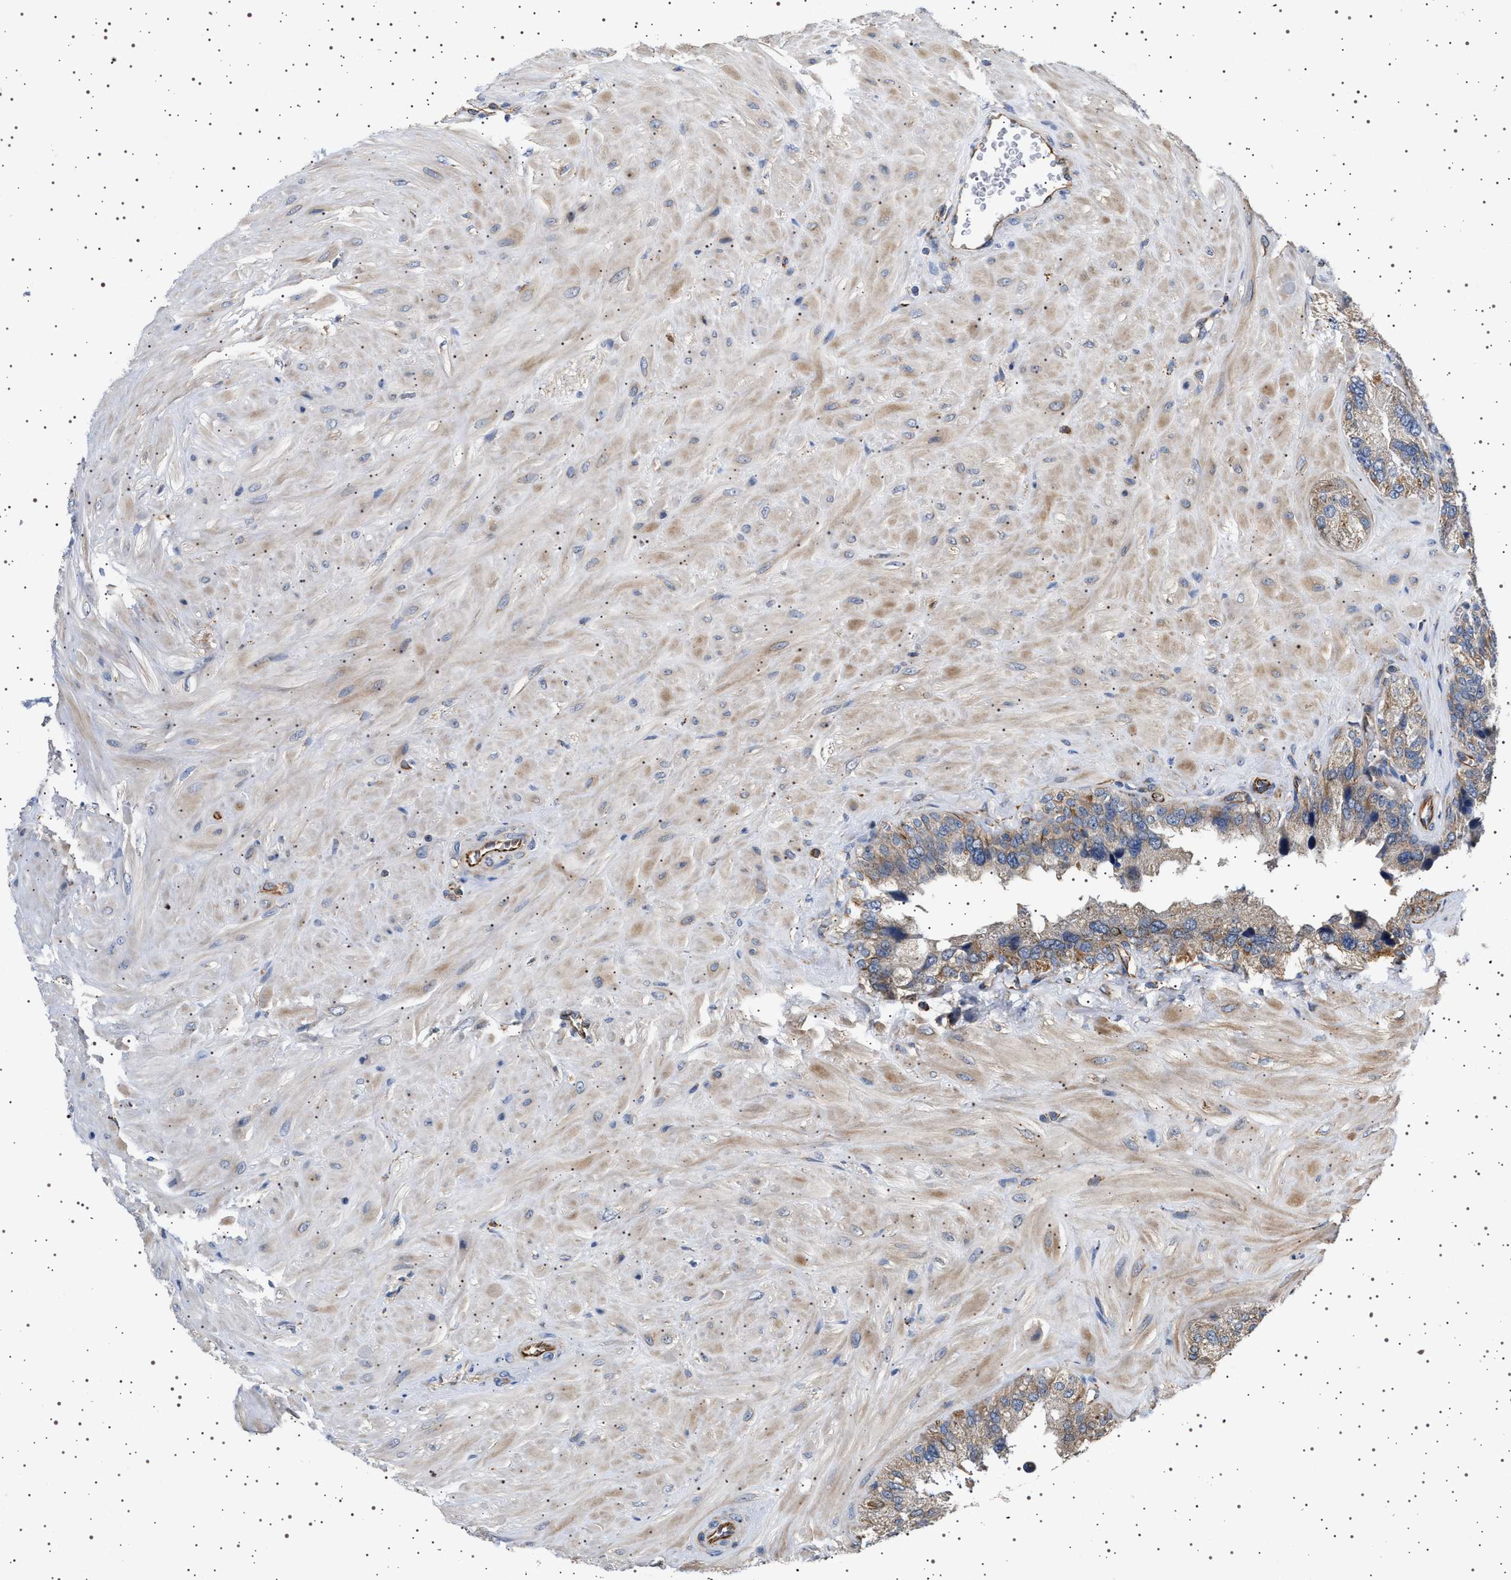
{"staining": {"intensity": "weak", "quantity": ">75%", "location": "cytoplasmic/membranous"}, "tissue": "seminal vesicle", "cell_type": "Glandular cells", "image_type": "normal", "snomed": [{"axis": "morphology", "description": "Normal tissue, NOS"}, {"axis": "topography", "description": "Prostate"}, {"axis": "topography", "description": "Seminal veicle"}], "caption": "Immunohistochemistry of unremarkable seminal vesicle exhibits low levels of weak cytoplasmic/membranous positivity in approximately >75% of glandular cells. The staining was performed using DAB to visualize the protein expression in brown, while the nuclei were stained in blue with hematoxylin (Magnification: 20x).", "gene": "TRUB2", "patient": {"sex": "male", "age": 51}}